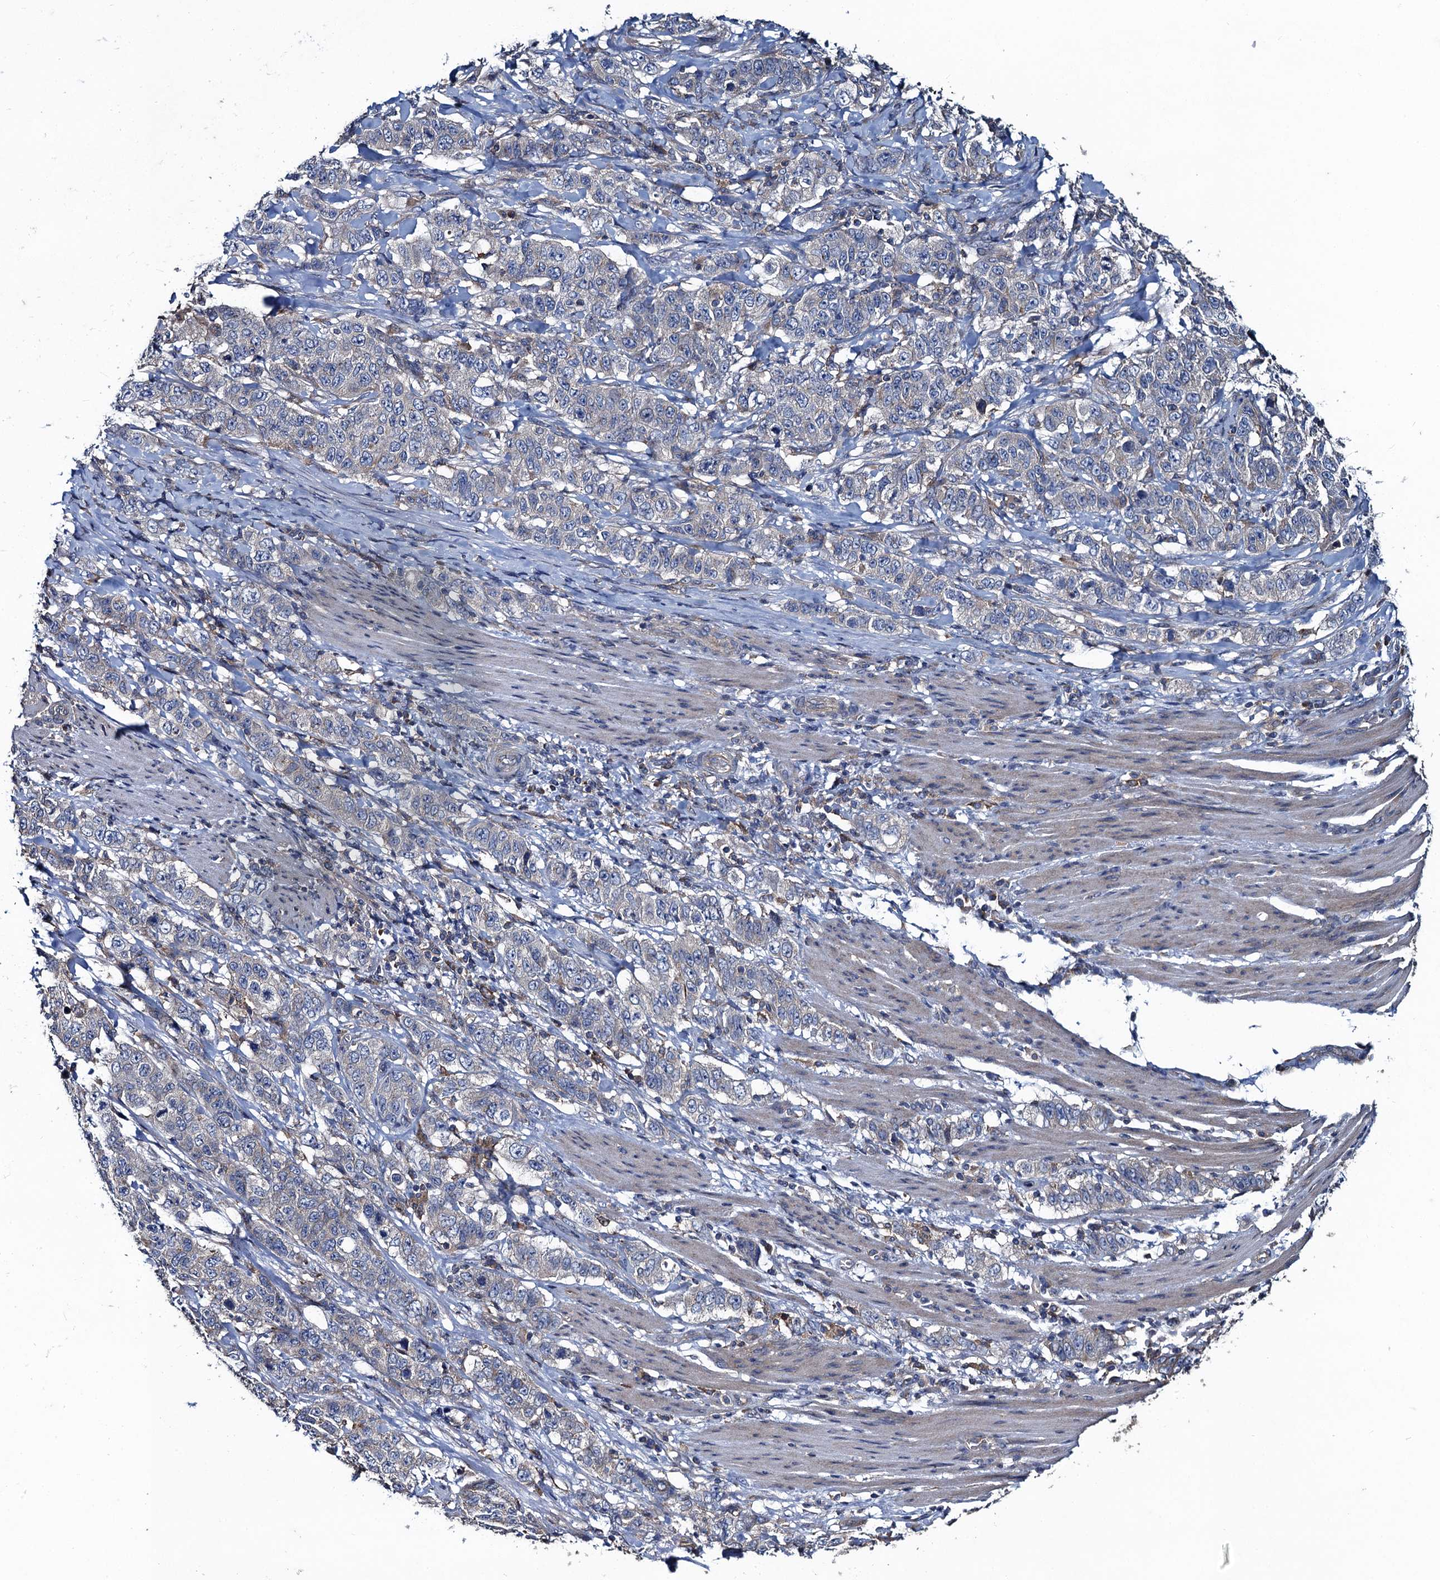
{"staining": {"intensity": "negative", "quantity": "none", "location": "none"}, "tissue": "stomach cancer", "cell_type": "Tumor cells", "image_type": "cancer", "snomed": [{"axis": "morphology", "description": "Adenocarcinoma, NOS"}, {"axis": "topography", "description": "Stomach"}], "caption": "An image of human stomach adenocarcinoma is negative for staining in tumor cells. (Brightfield microscopy of DAB (3,3'-diaminobenzidine) immunohistochemistry (IHC) at high magnification).", "gene": "SNAP29", "patient": {"sex": "male", "age": 48}}